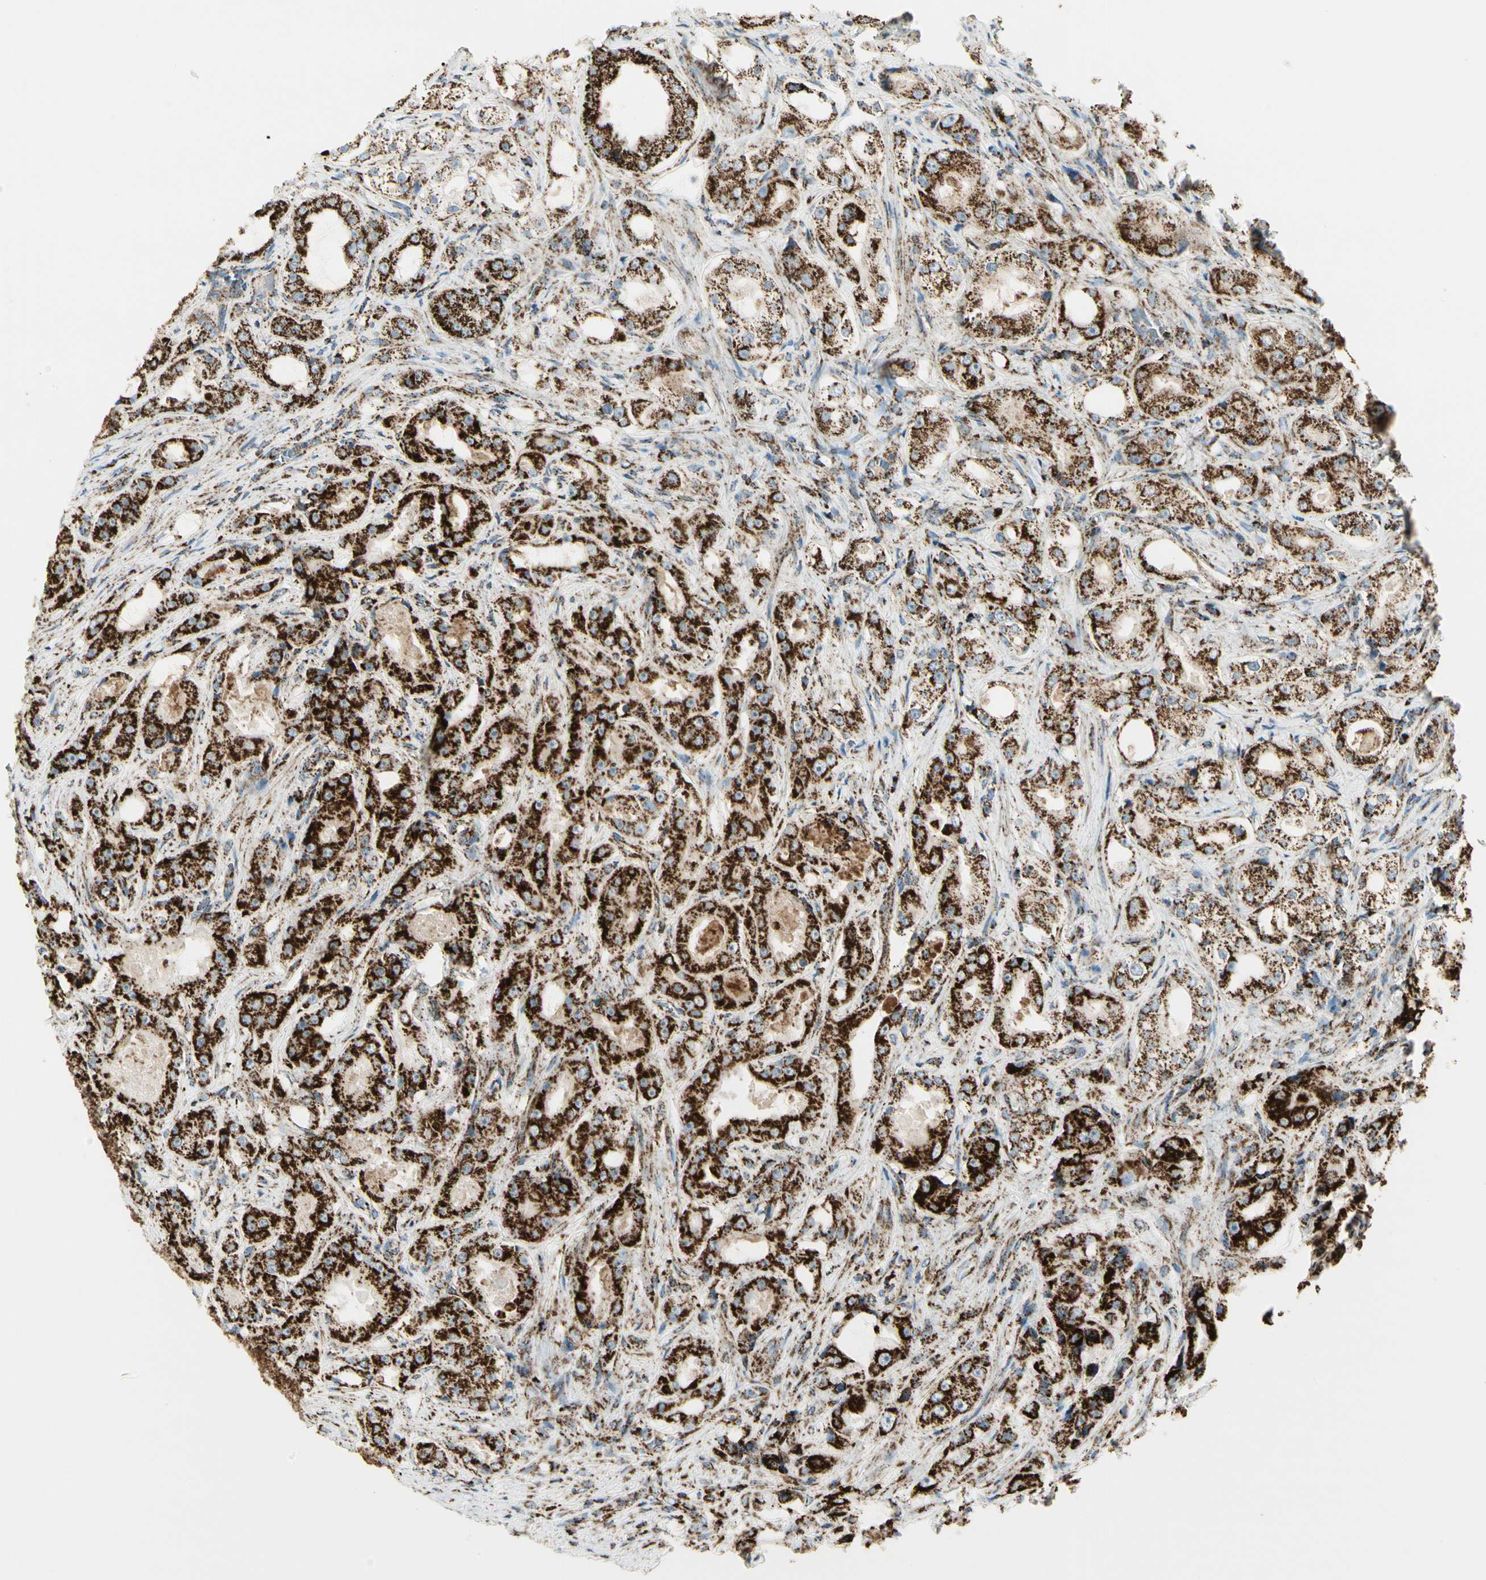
{"staining": {"intensity": "strong", "quantity": ">75%", "location": "cytoplasmic/membranous"}, "tissue": "prostate cancer", "cell_type": "Tumor cells", "image_type": "cancer", "snomed": [{"axis": "morphology", "description": "Adenocarcinoma, High grade"}, {"axis": "topography", "description": "Prostate"}], "caption": "High-power microscopy captured an immunohistochemistry (IHC) micrograph of prostate cancer, revealing strong cytoplasmic/membranous expression in about >75% of tumor cells.", "gene": "ME2", "patient": {"sex": "male", "age": 73}}